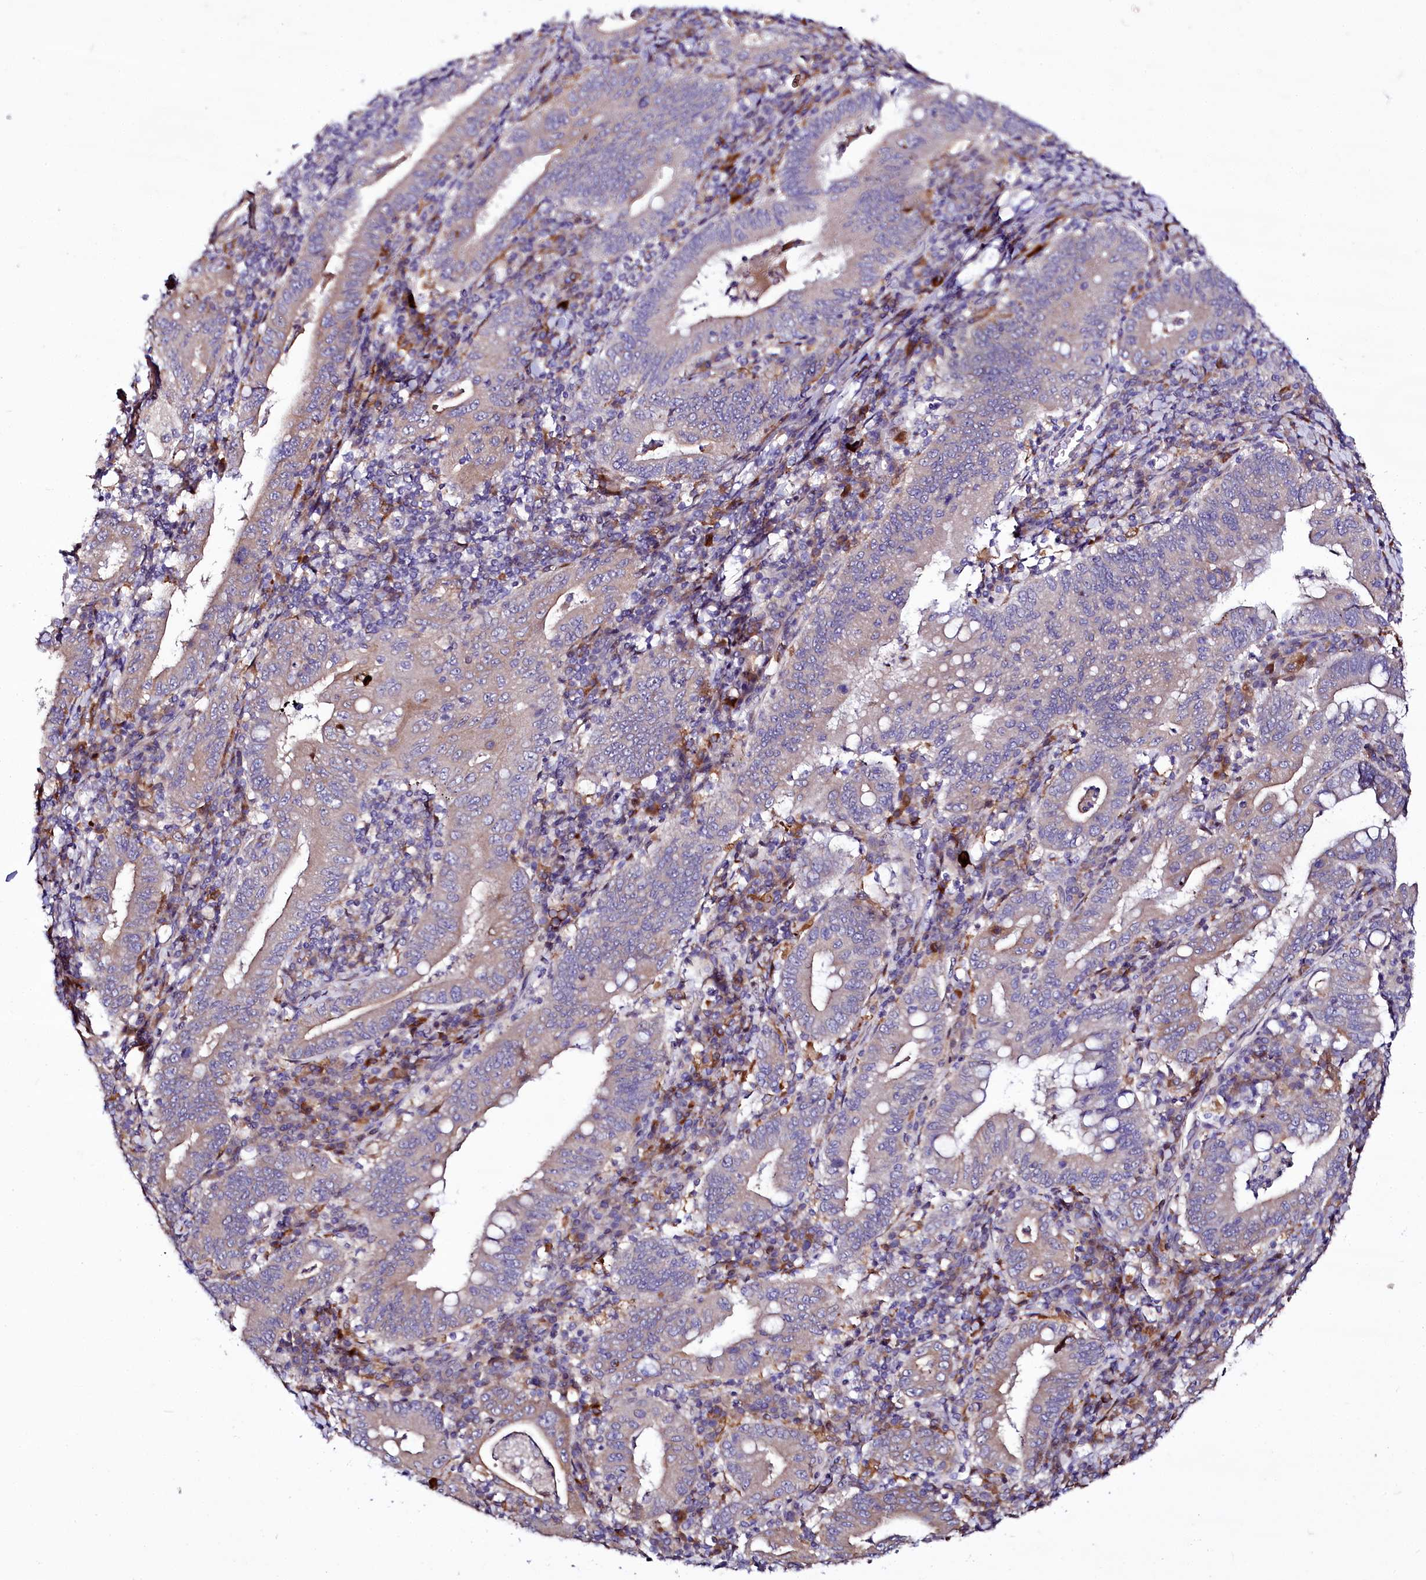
{"staining": {"intensity": "negative", "quantity": "none", "location": "none"}, "tissue": "stomach cancer", "cell_type": "Tumor cells", "image_type": "cancer", "snomed": [{"axis": "morphology", "description": "Normal tissue, NOS"}, {"axis": "morphology", "description": "Adenocarcinoma, NOS"}, {"axis": "topography", "description": "Esophagus"}, {"axis": "topography", "description": "Stomach, upper"}, {"axis": "topography", "description": "Peripheral nerve tissue"}], "caption": "High magnification brightfield microscopy of adenocarcinoma (stomach) stained with DAB (brown) and counterstained with hematoxylin (blue): tumor cells show no significant staining. (Stains: DAB immunohistochemistry with hematoxylin counter stain, Microscopy: brightfield microscopy at high magnification).", "gene": "ZC3H12C", "patient": {"sex": "male", "age": 62}}